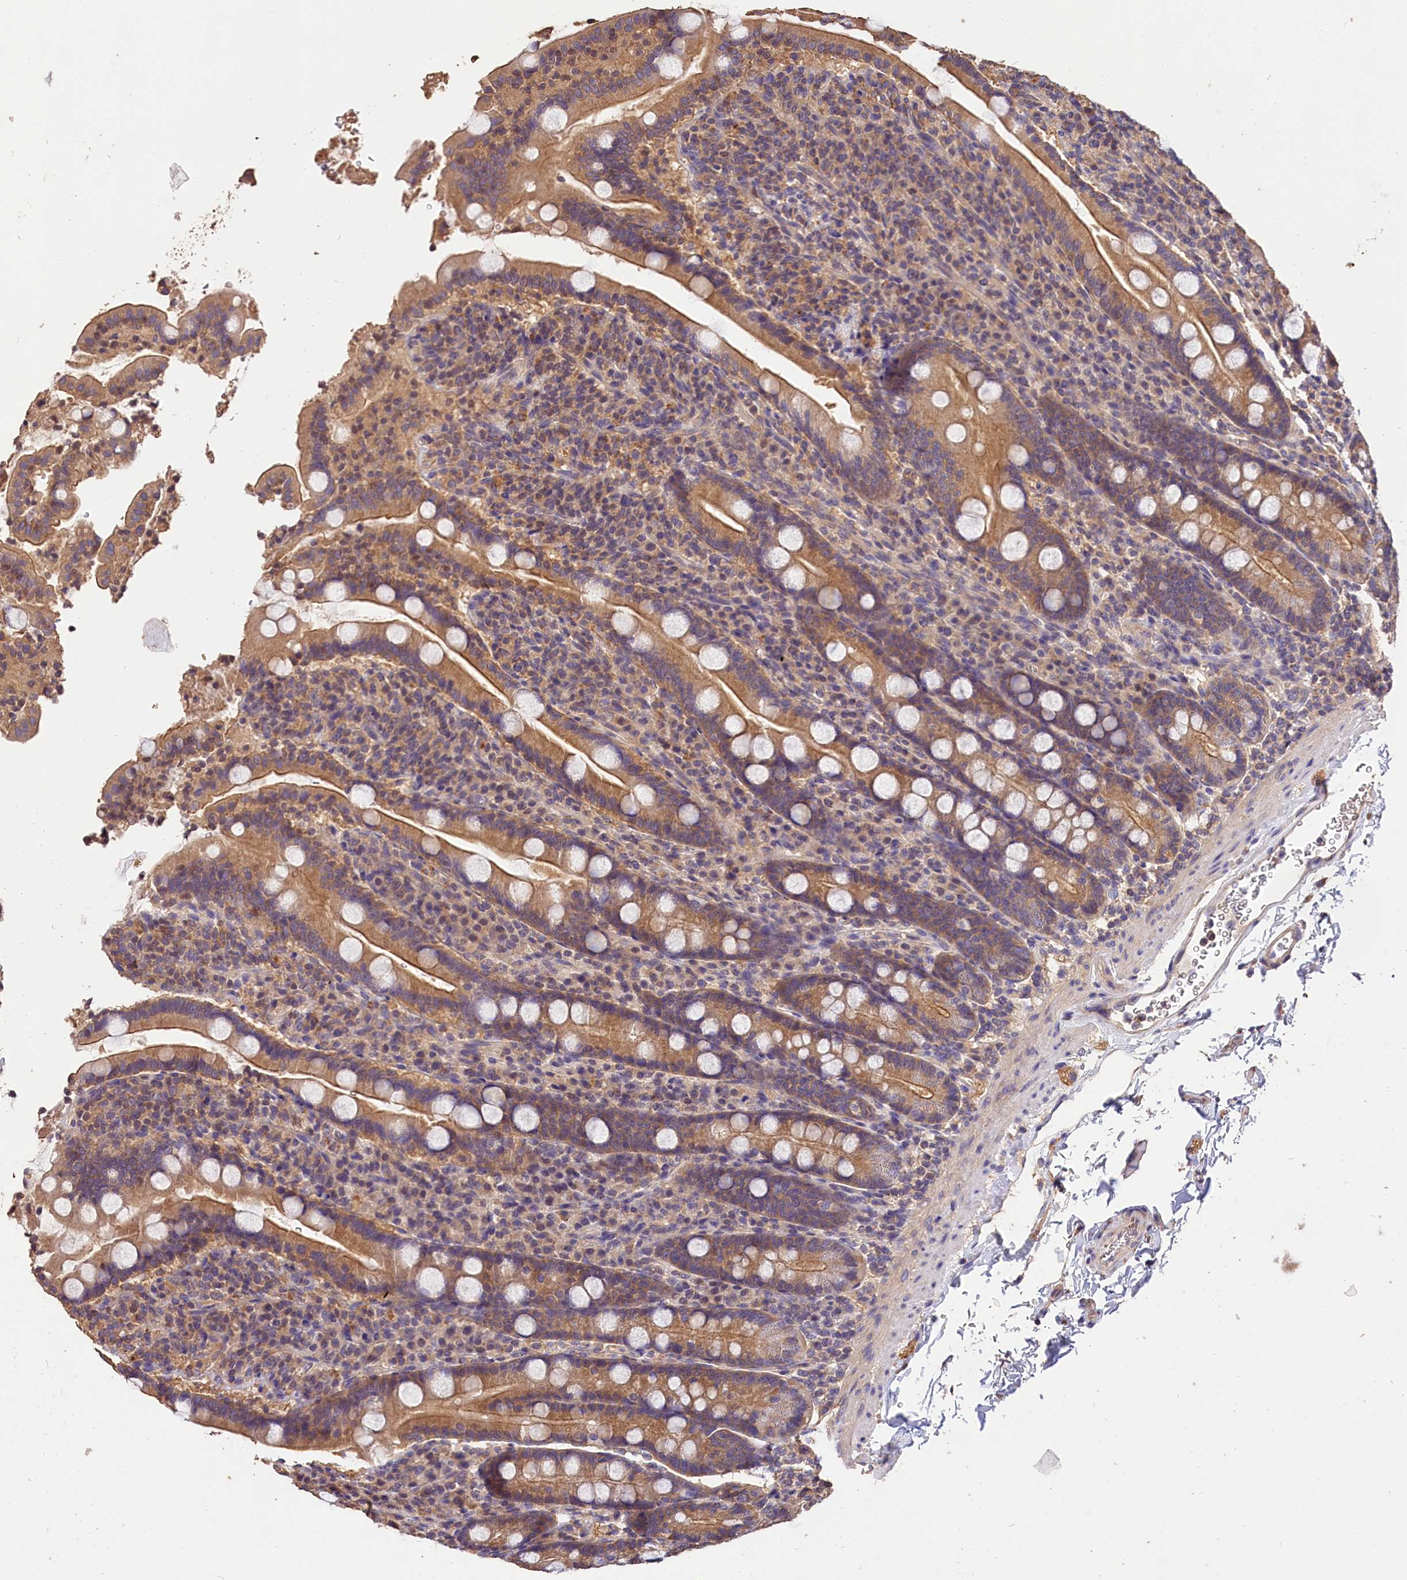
{"staining": {"intensity": "moderate", "quantity": ">75%", "location": "cytoplasmic/membranous"}, "tissue": "duodenum", "cell_type": "Glandular cells", "image_type": "normal", "snomed": [{"axis": "morphology", "description": "Normal tissue, NOS"}, {"axis": "topography", "description": "Duodenum"}], "caption": "A histopathology image of duodenum stained for a protein exhibits moderate cytoplasmic/membranous brown staining in glandular cells. (Stains: DAB in brown, nuclei in blue, Microscopy: brightfield microscopy at high magnification).", "gene": "OAS3", "patient": {"sex": "male", "age": 35}}